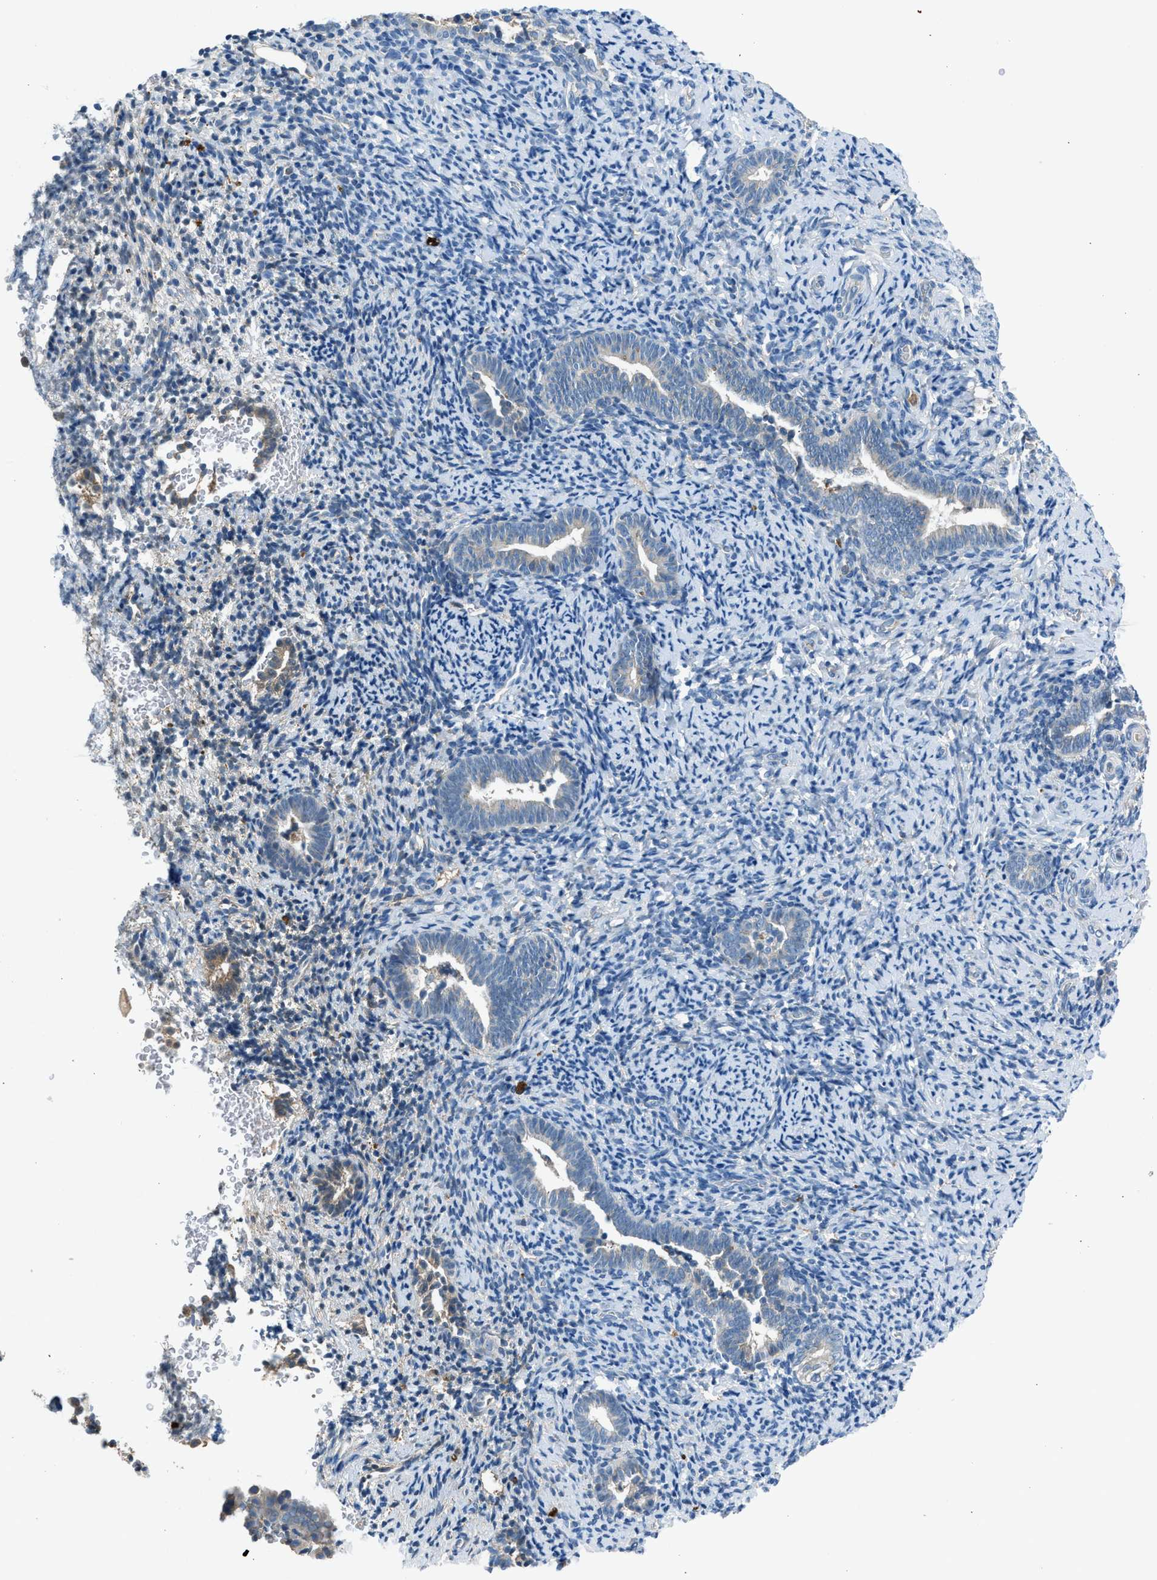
{"staining": {"intensity": "negative", "quantity": "none", "location": "none"}, "tissue": "endometrium", "cell_type": "Cells in endometrial stroma", "image_type": "normal", "snomed": [{"axis": "morphology", "description": "Normal tissue, NOS"}, {"axis": "topography", "description": "Endometrium"}], "caption": "Protein analysis of unremarkable endometrium exhibits no significant staining in cells in endometrial stroma.", "gene": "BMP1", "patient": {"sex": "female", "age": 51}}